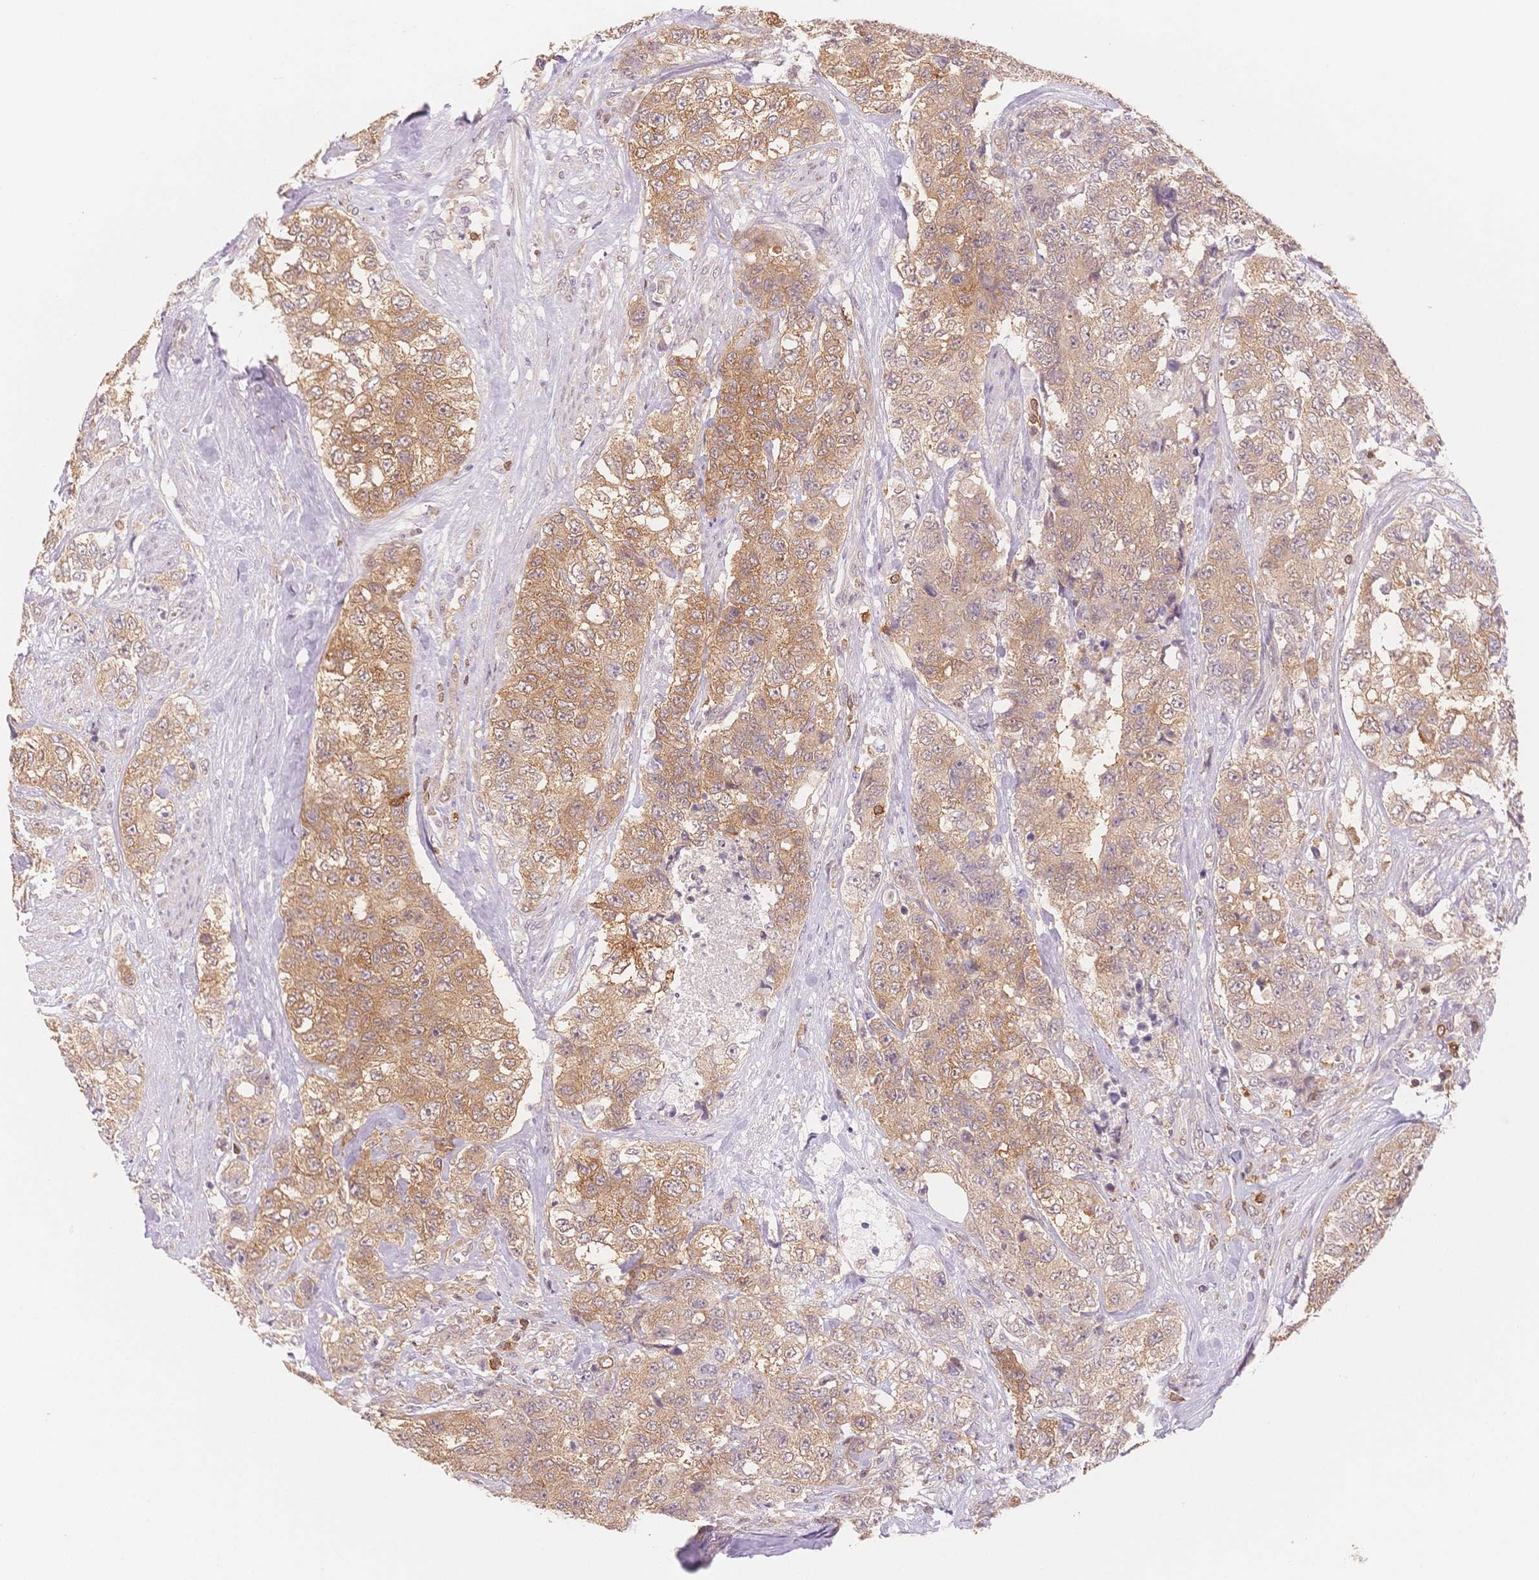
{"staining": {"intensity": "moderate", "quantity": ">75%", "location": "cytoplasmic/membranous"}, "tissue": "urothelial cancer", "cell_type": "Tumor cells", "image_type": "cancer", "snomed": [{"axis": "morphology", "description": "Urothelial carcinoma, High grade"}, {"axis": "topography", "description": "Urinary bladder"}], "caption": "IHC of urothelial cancer reveals medium levels of moderate cytoplasmic/membranous staining in about >75% of tumor cells. The staining was performed using DAB (3,3'-diaminobenzidine), with brown indicating positive protein expression. Nuclei are stained blue with hematoxylin.", "gene": "STK39", "patient": {"sex": "female", "age": 78}}